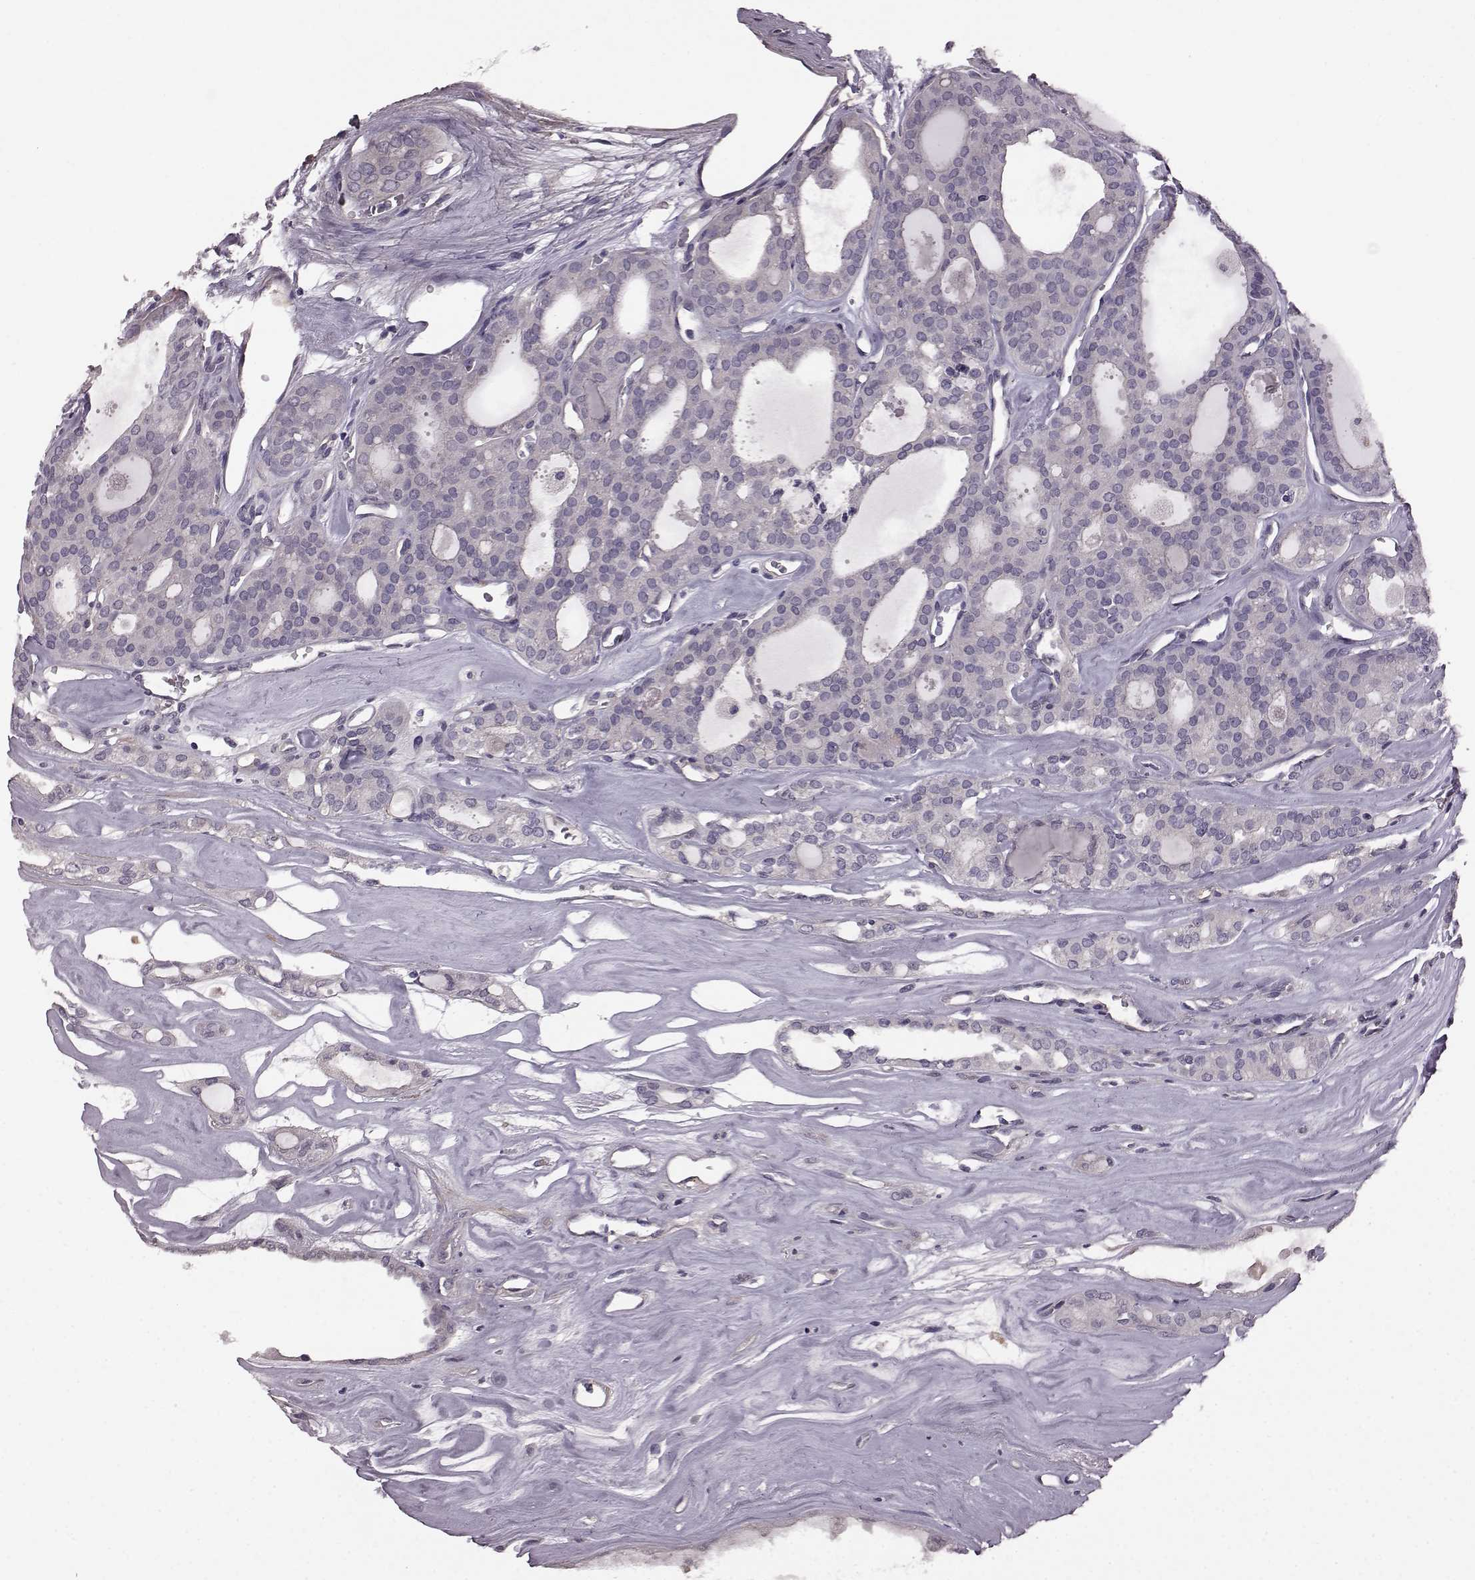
{"staining": {"intensity": "negative", "quantity": "none", "location": "none"}, "tissue": "thyroid cancer", "cell_type": "Tumor cells", "image_type": "cancer", "snomed": [{"axis": "morphology", "description": "Follicular adenoma carcinoma, NOS"}, {"axis": "topography", "description": "Thyroid gland"}], "caption": "Image shows no significant protein expression in tumor cells of thyroid cancer (follicular adenoma carcinoma). (DAB (3,3'-diaminobenzidine) immunohistochemistry (IHC), high magnification).", "gene": "GRK1", "patient": {"sex": "male", "age": 75}}